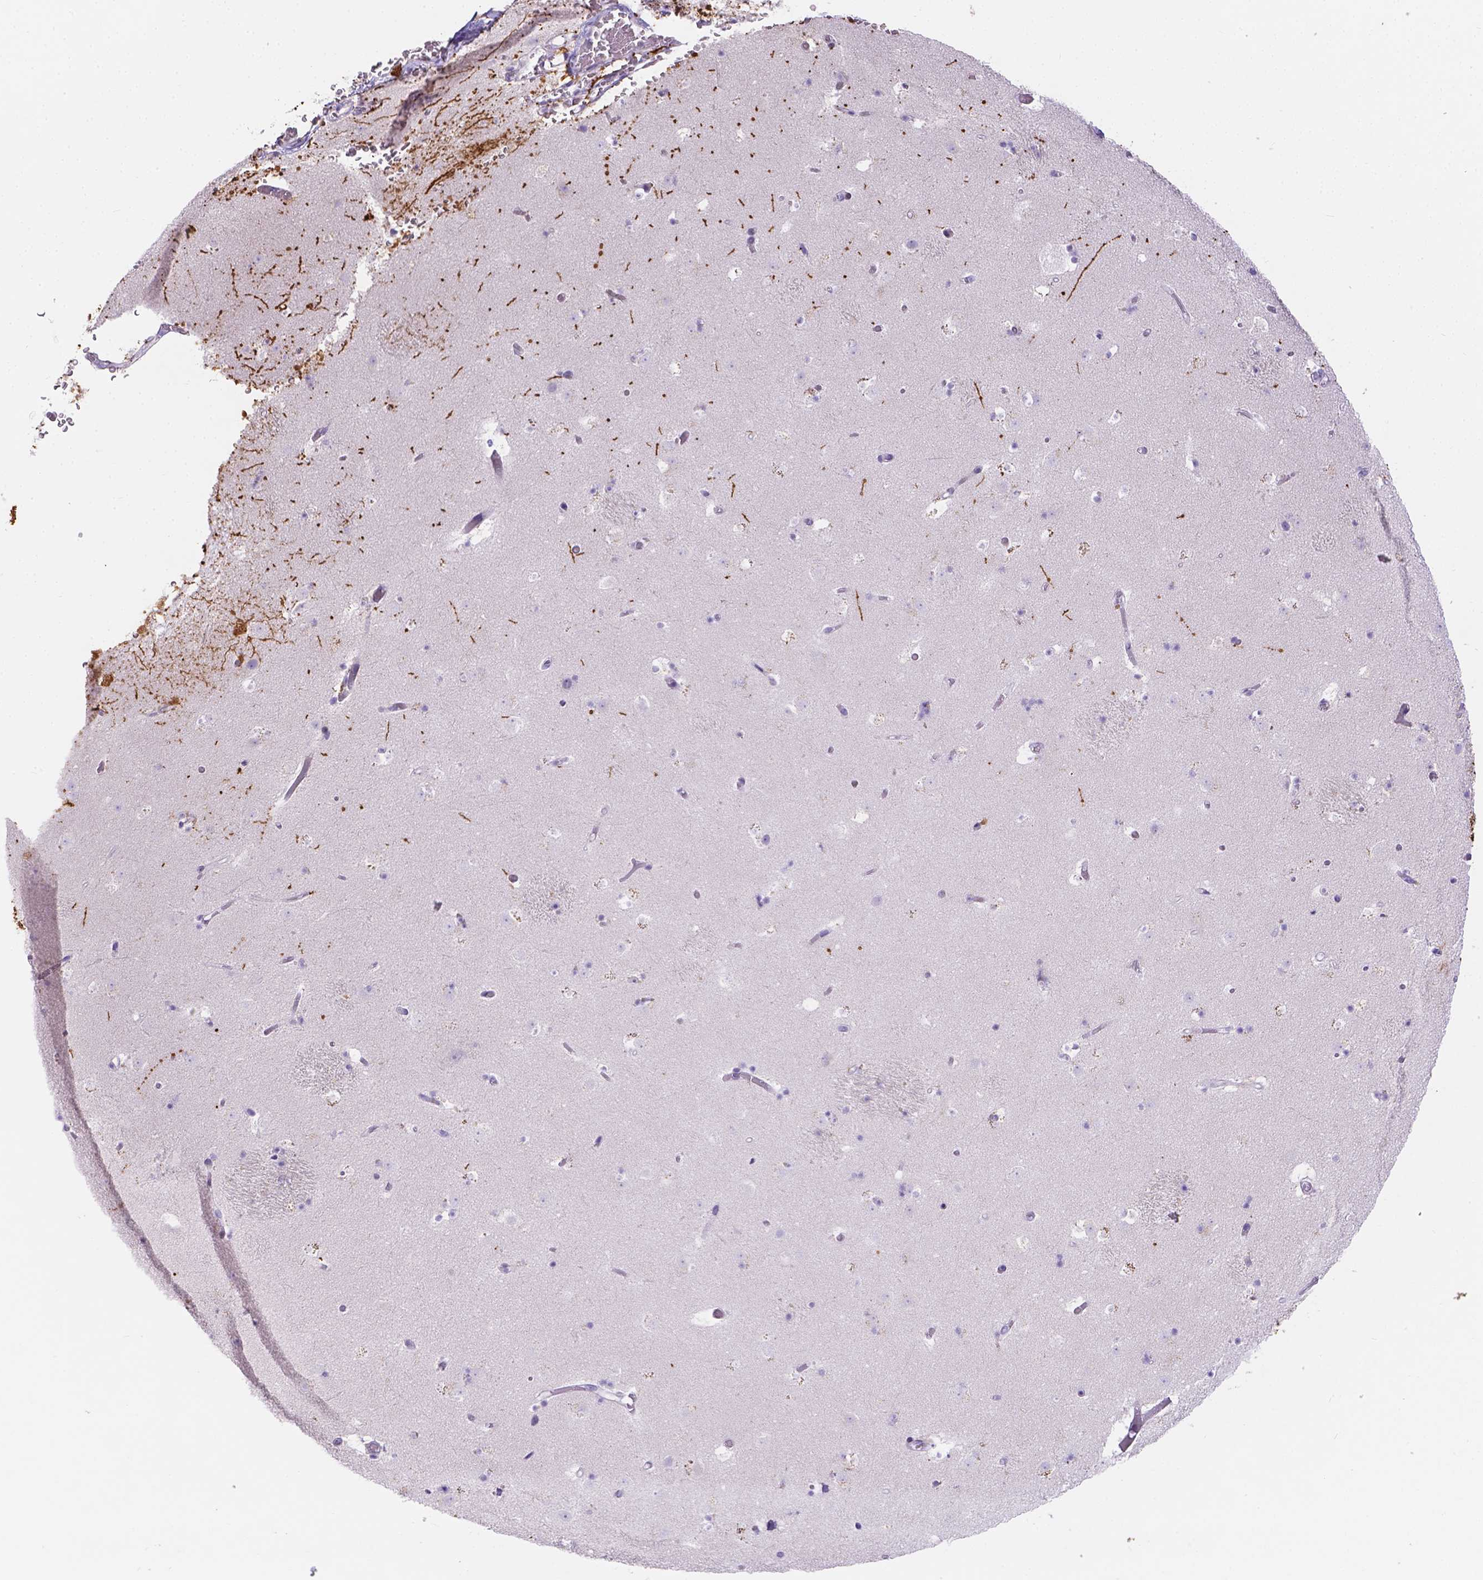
{"staining": {"intensity": "strong", "quantity": "<25%", "location": "cytoplasmic/membranous"}, "tissue": "caudate", "cell_type": "Glial cells", "image_type": "normal", "snomed": [{"axis": "morphology", "description": "Normal tissue, NOS"}, {"axis": "topography", "description": "Lateral ventricle wall"}], "caption": "Caudate stained with a brown dye displays strong cytoplasmic/membranous positive staining in about <25% of glial cells.", "gene": "DMWD", "patient": {"sex": "female", "age": 42}}